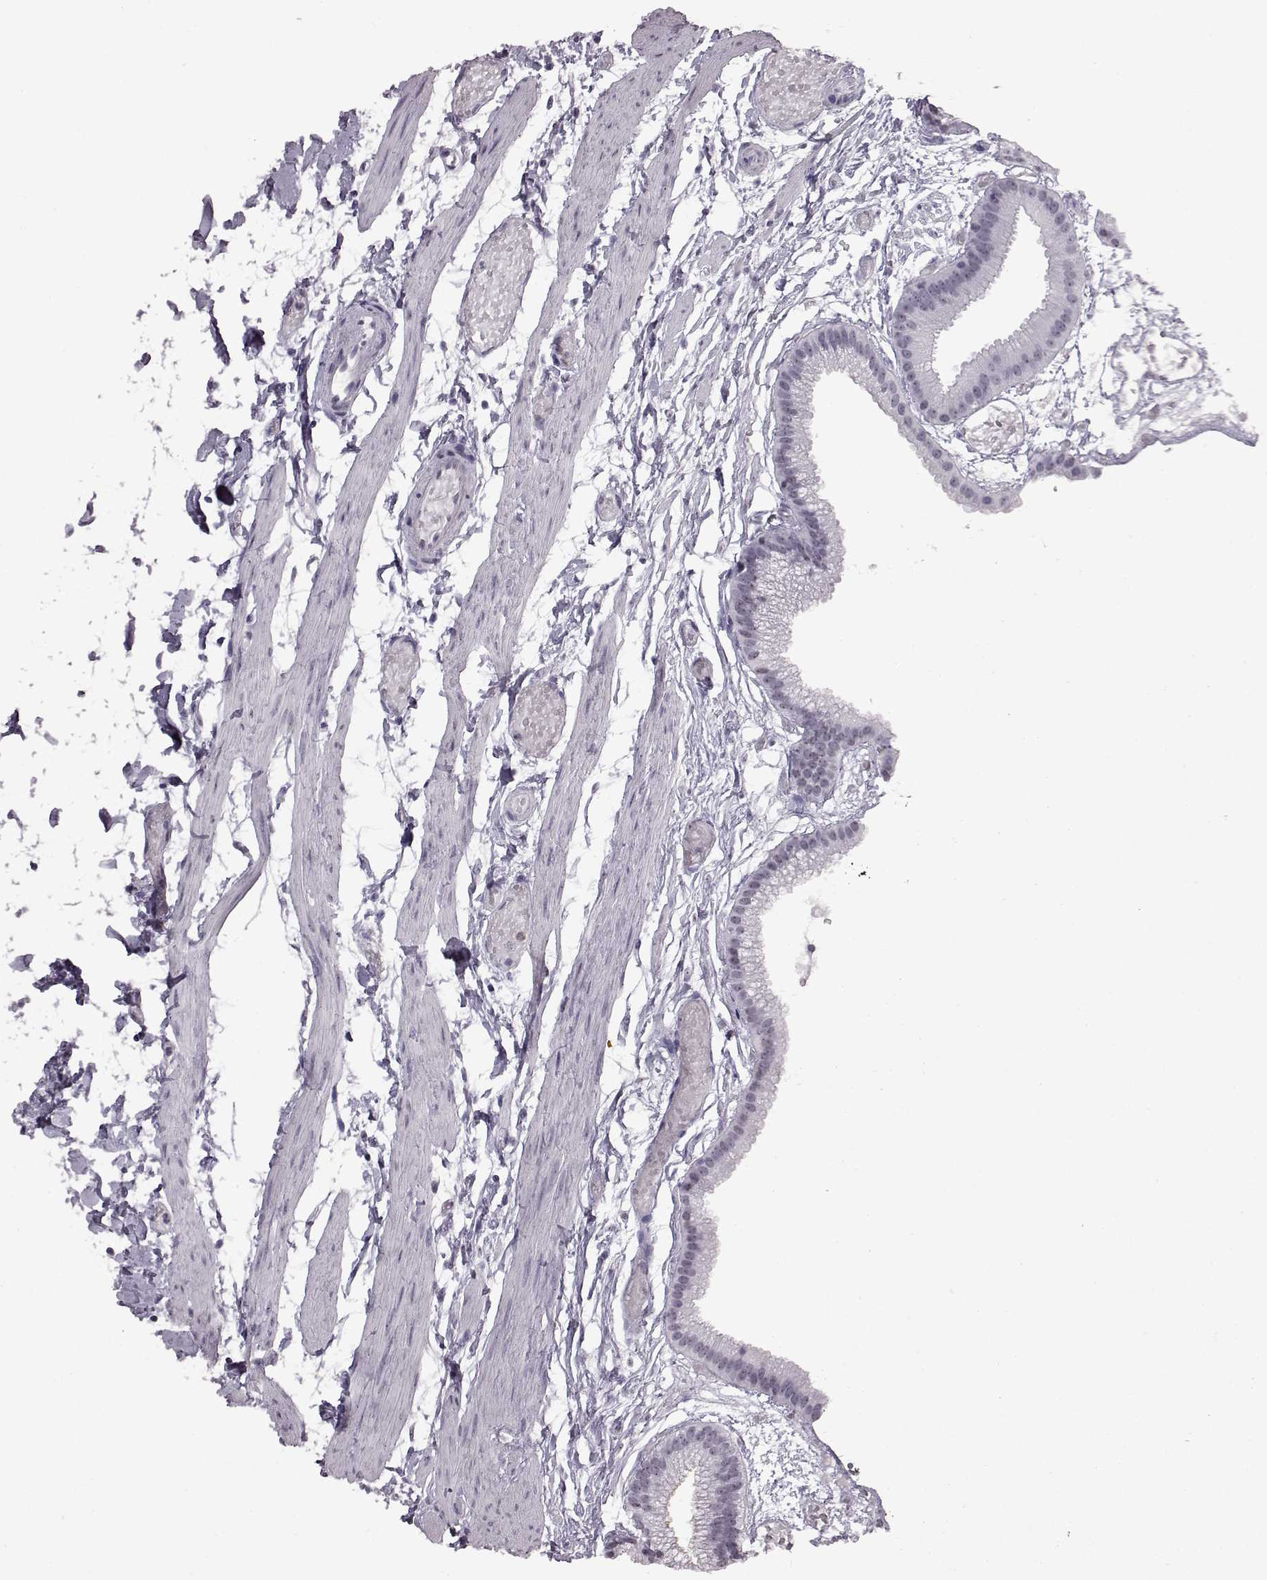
{"staining": {"intensity": "negative", "quantity": "none", "location": "none"}, "tissue": "gallbladder", "cell_type": "Glandular cells", "image_type": "normal", "snomed": [{"axis": "morphology", "description": "Normal tissue, NOS"}, {"axis": "topography", "description": "Gallbladder"}], "caption": "Glandular cells are negative for brown protein staining in unremarkable gallbladder. (DAB (3,3'-diaminobenzidine) immunohistochemistry with hematoxylin counter stain).", "gene": "ADGRG2", "patient": {"sex": "female", "age": 45}}